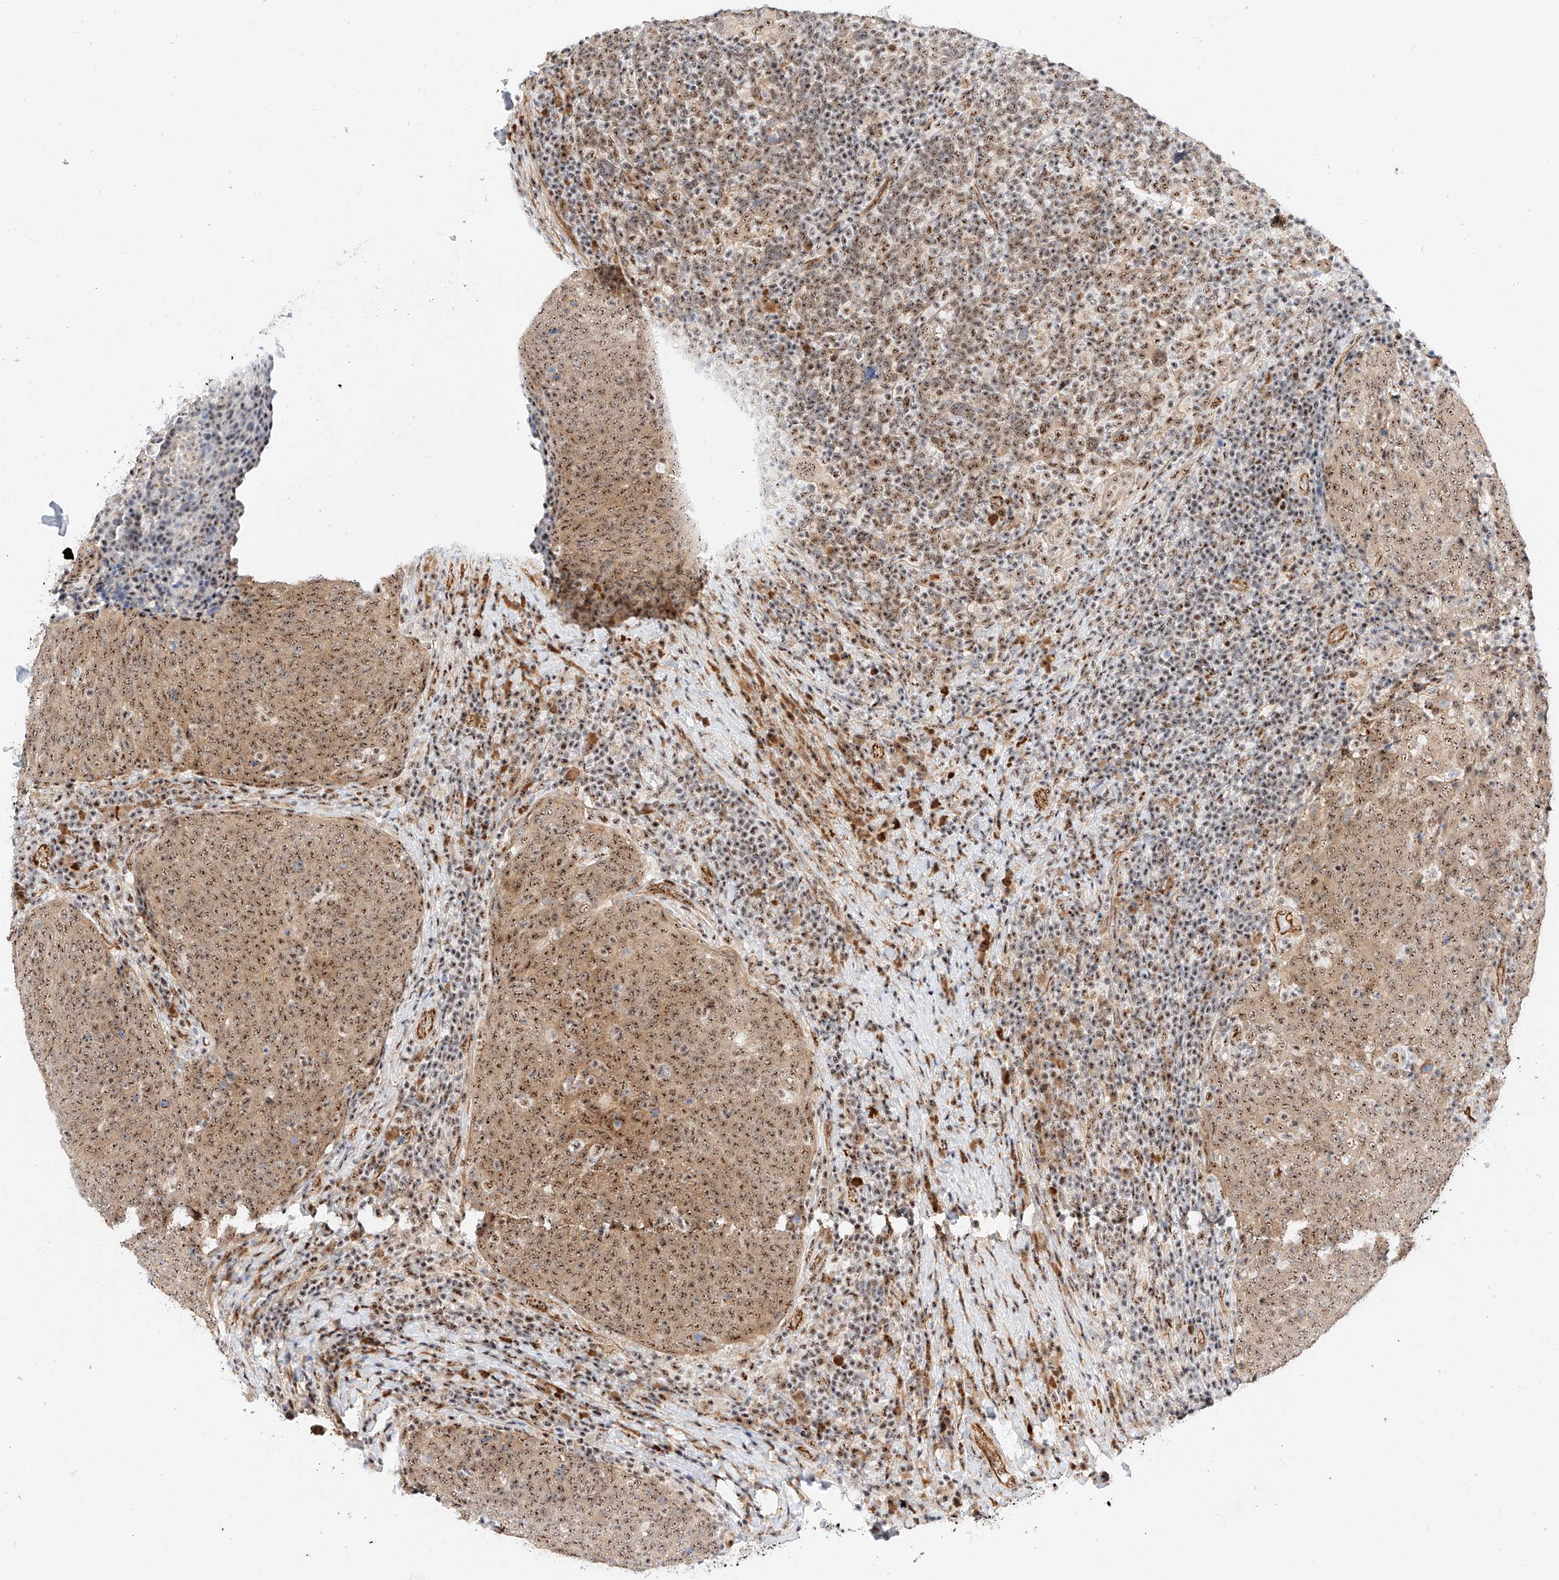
{"staining": {"intensity": "moderate", "quantity": ">75%", "location": "cytoplasmic/membranous,nuclear"}, "tissue": "head and neck cancer", "cell_type": "Tumor cells", "image_type": "cancer", "snomed": [{"axis": "morphology", "description": "Squamous cell carcinoma, NOS"}, {"axis": "morphology", "description": "Squamous cell carcinoma, metastatic, NOS"}, {"axis": "topography", "description": "Lymph node"}, {"axis": "topography", "description": "Head-Neck"}], "caption": "Protein staining shows moderate cytoplasmic/membranous and nuclear staining in about >75% of tumor cells in metastatic squamous cell carcinoma (head and neck).", "gene": "ATXN7L2", "patient": {"sex": "male", "age": 62}}